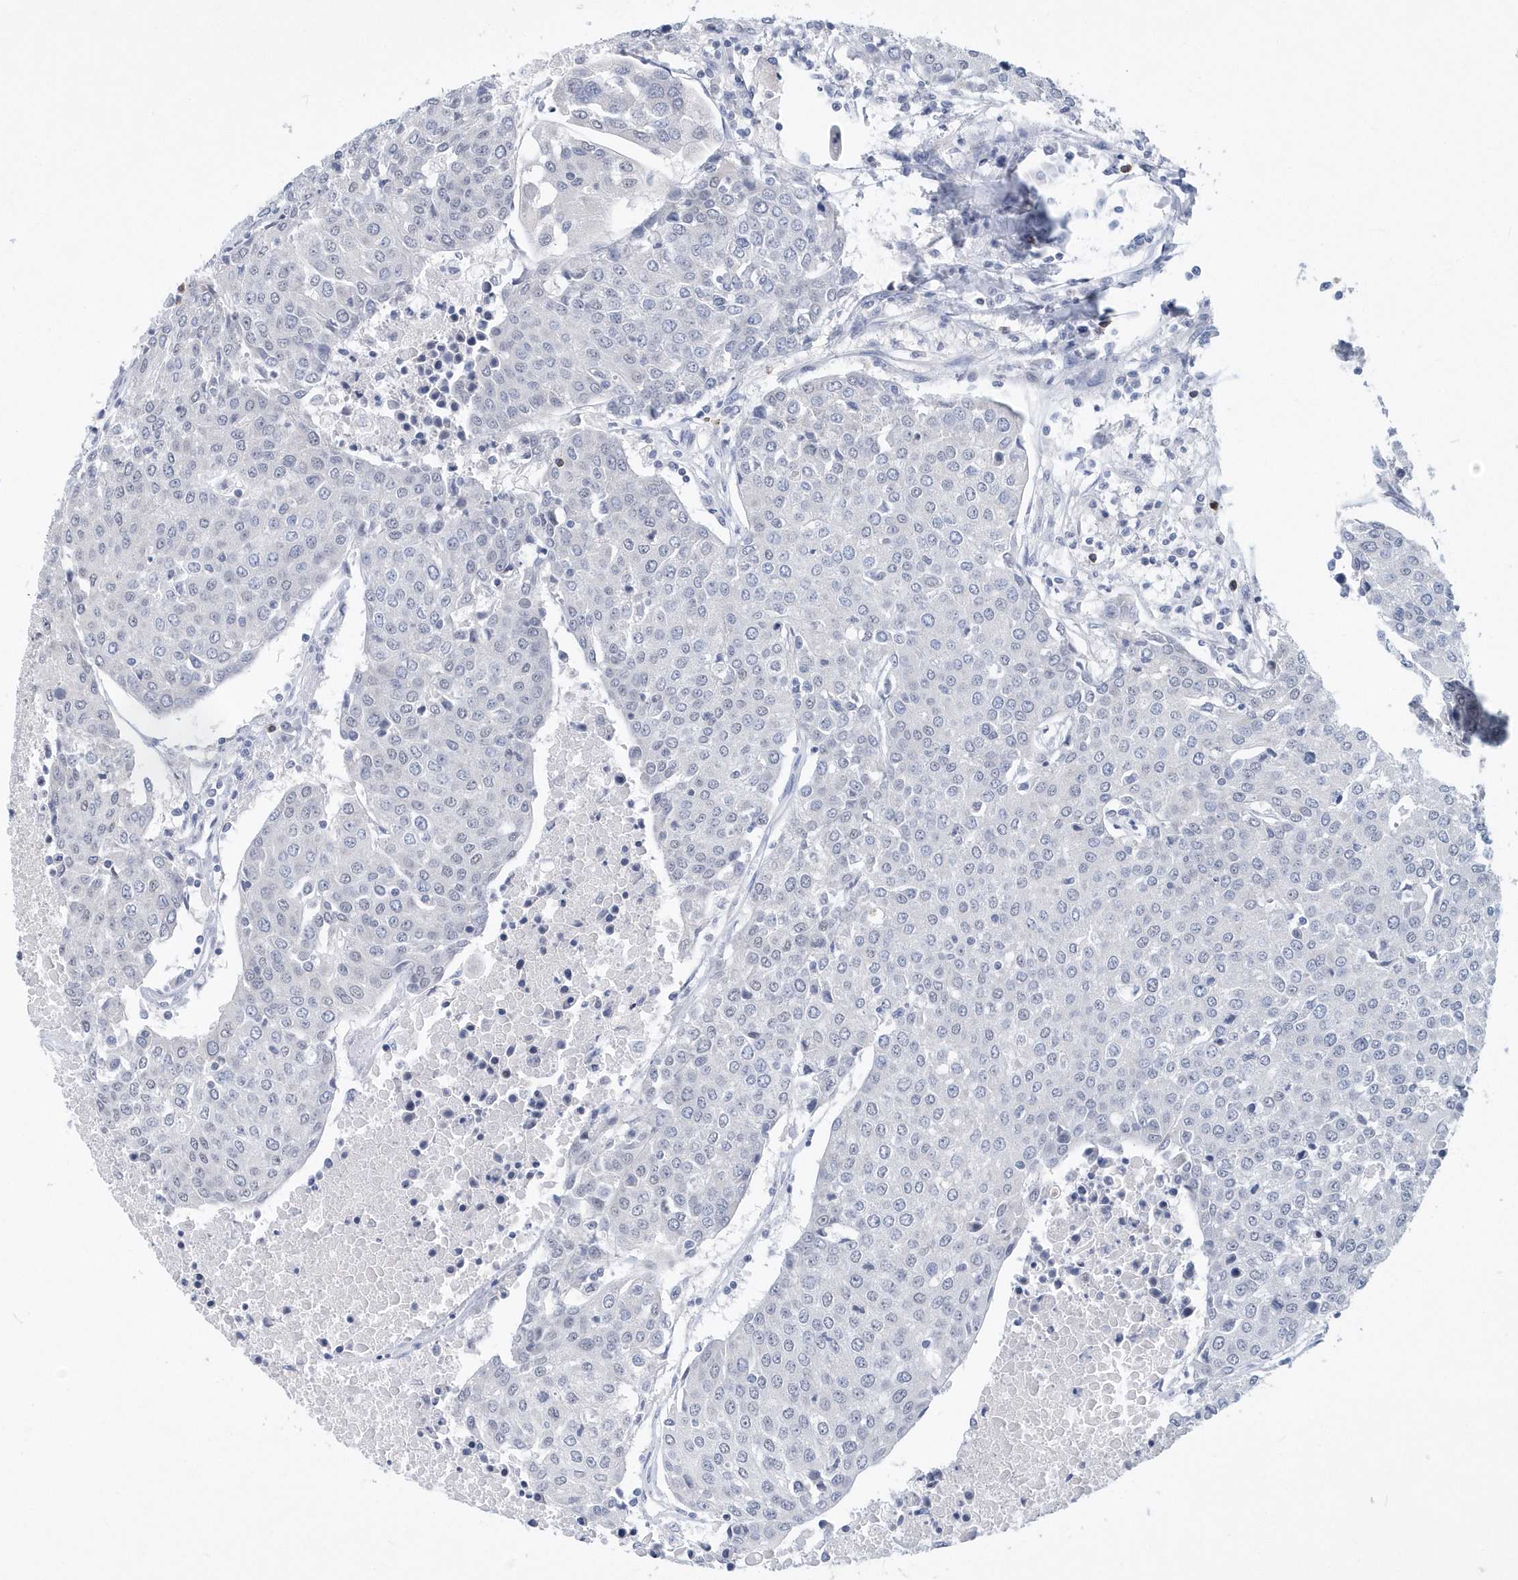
{"staining": {"intensity": "negative", "quantity": "none", "location": "none"}, "tissue": "urothelial cancer", "cell_type": "Tumor cells", "image_type": "cancer", "snomed": [{"axis": "morphology", "description": "Urothelial carcinoma, High grade"}, {"axis": "topography", "description": "Urinary bladder"}], "caption": "An immunohistochemistry (IHC) histopathology image of urothelial carcinoma (high-grade) is shown. There is no staining in tumor cells of urothelial carcinoma (high-grade). (Immunohistochemistry, brightfield microscopy, high magnification).", "gene": "SRGAP3", "patient": {"sex": "female", "age": 85}}